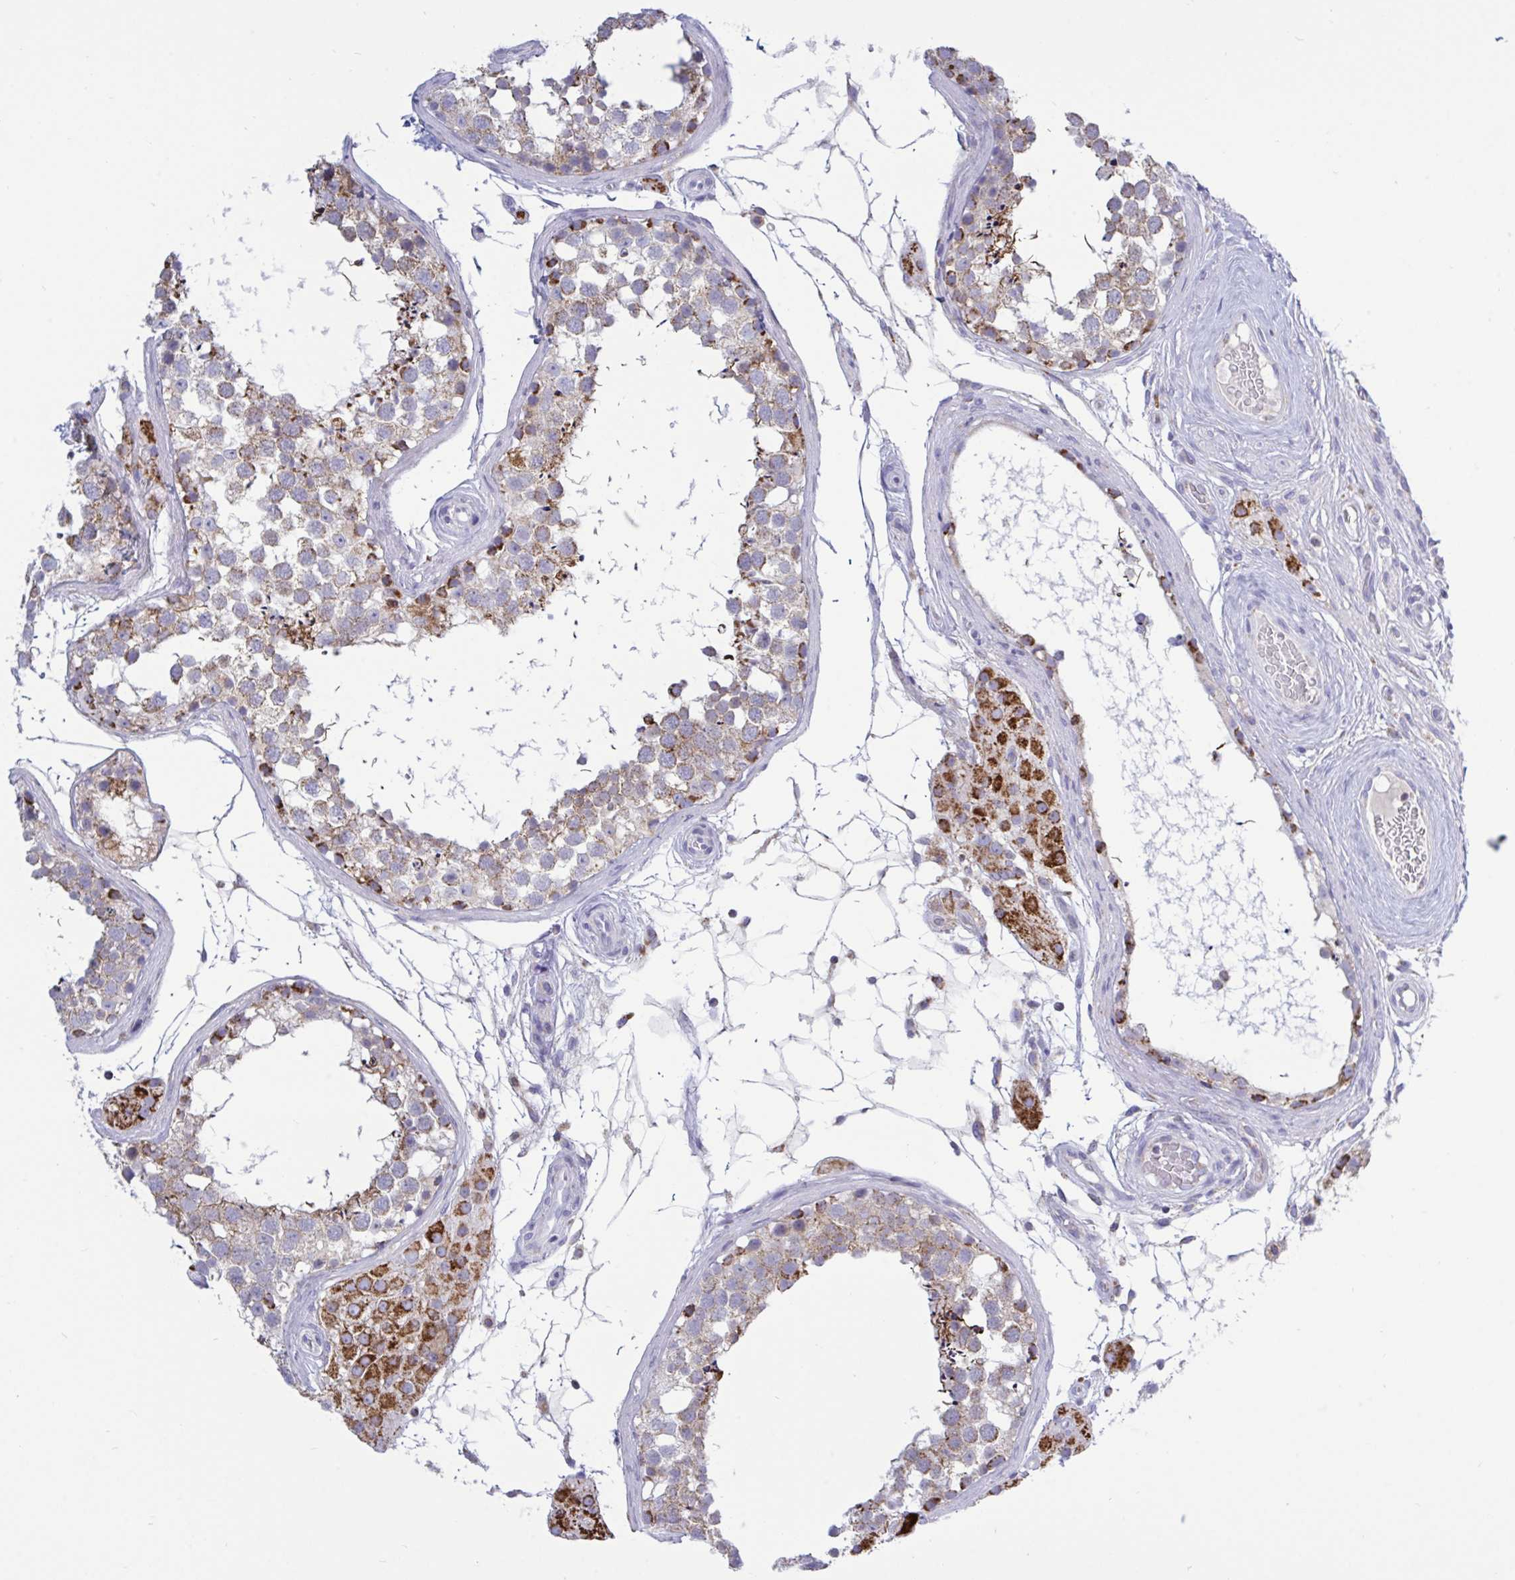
{"staining": {"intensity": "moderate", "quantity": "<25%", "location": "cytoplasmic/membranous"}, "tissue": "testis", "cell_type": "Cells in seminiferous ducts", "image_type": "normal", "snomed": [{"axis": "morphology", "description": "Normal tissue, NOS"}, {"axis": "morphology", "description": "Seminoma, NOS"}, {"axis": "topography", "description": "Testis"}], "caption": "The image displays staining of unremarkable testis, revealing moderate cytoplasmic/membranous protein staining (brown color) within cells in seminiferous ducts. (DAB IHC with brightfield microscopy, high magnification).", "gene": "HSPE1", "patient": {"sex": "male", "age": 65}}